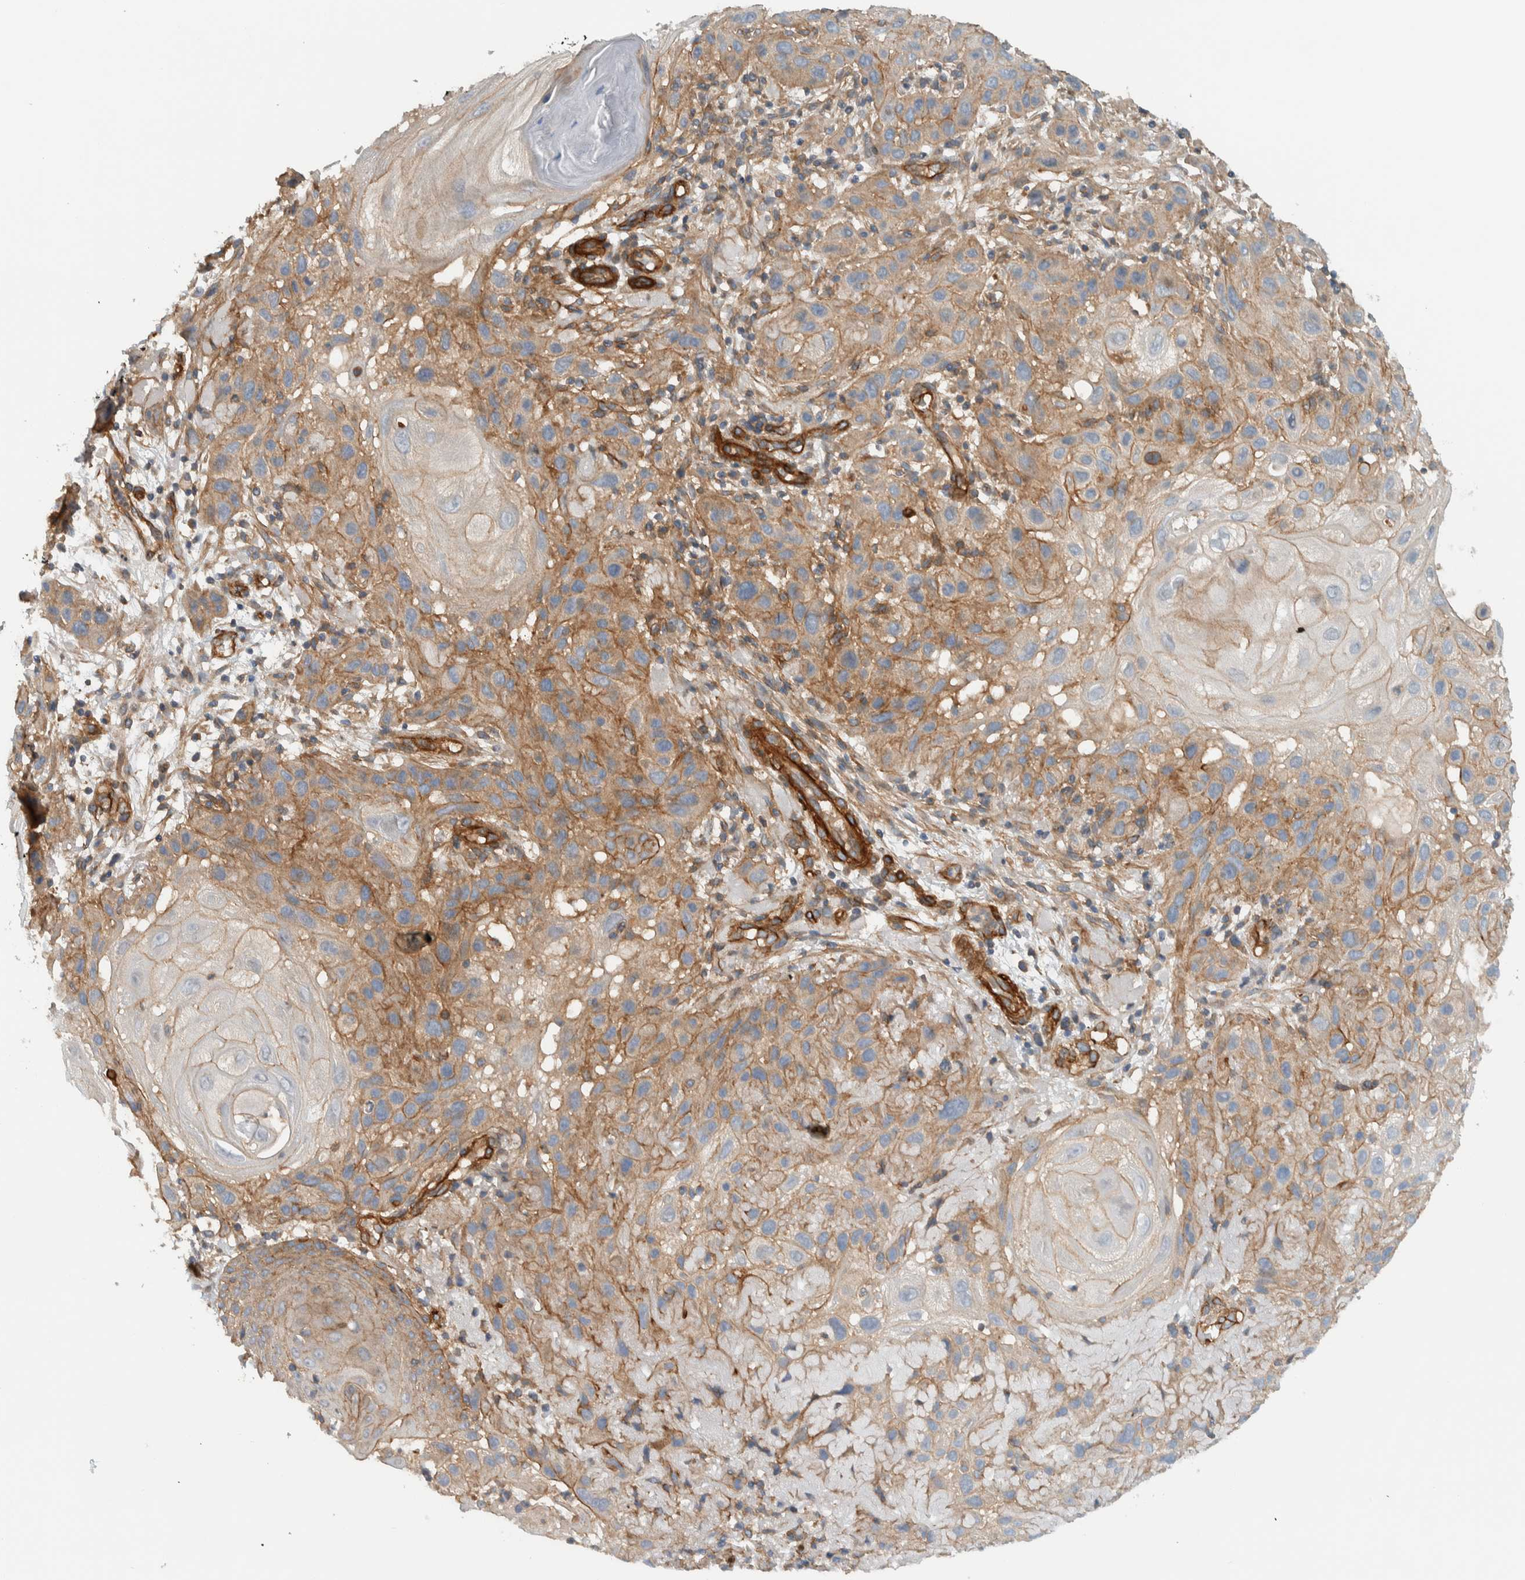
{"staining": {"intensity": "moderate", "quantity": "25%-75%", "location": "cytoplasmic/membranous"}, "tissue": "skin cancer", "cell_type": "Tumor cells", "image_type": "cancer", "snomed": [{"axis": "morphology", "description": "Squamous cell carcinoma, NOS"}, {"axis": "topography", "description": "Skin"}], "caption": "A high-resolution histopathology image shows immunohistochemistry staining of skin cancer, which demonstrates moderate cytoplasmic/membranous expression in approximately 25%-75% of tumor cells.", "gene": "MPRIP", "patient": {"sex": "female", "age": 96}}